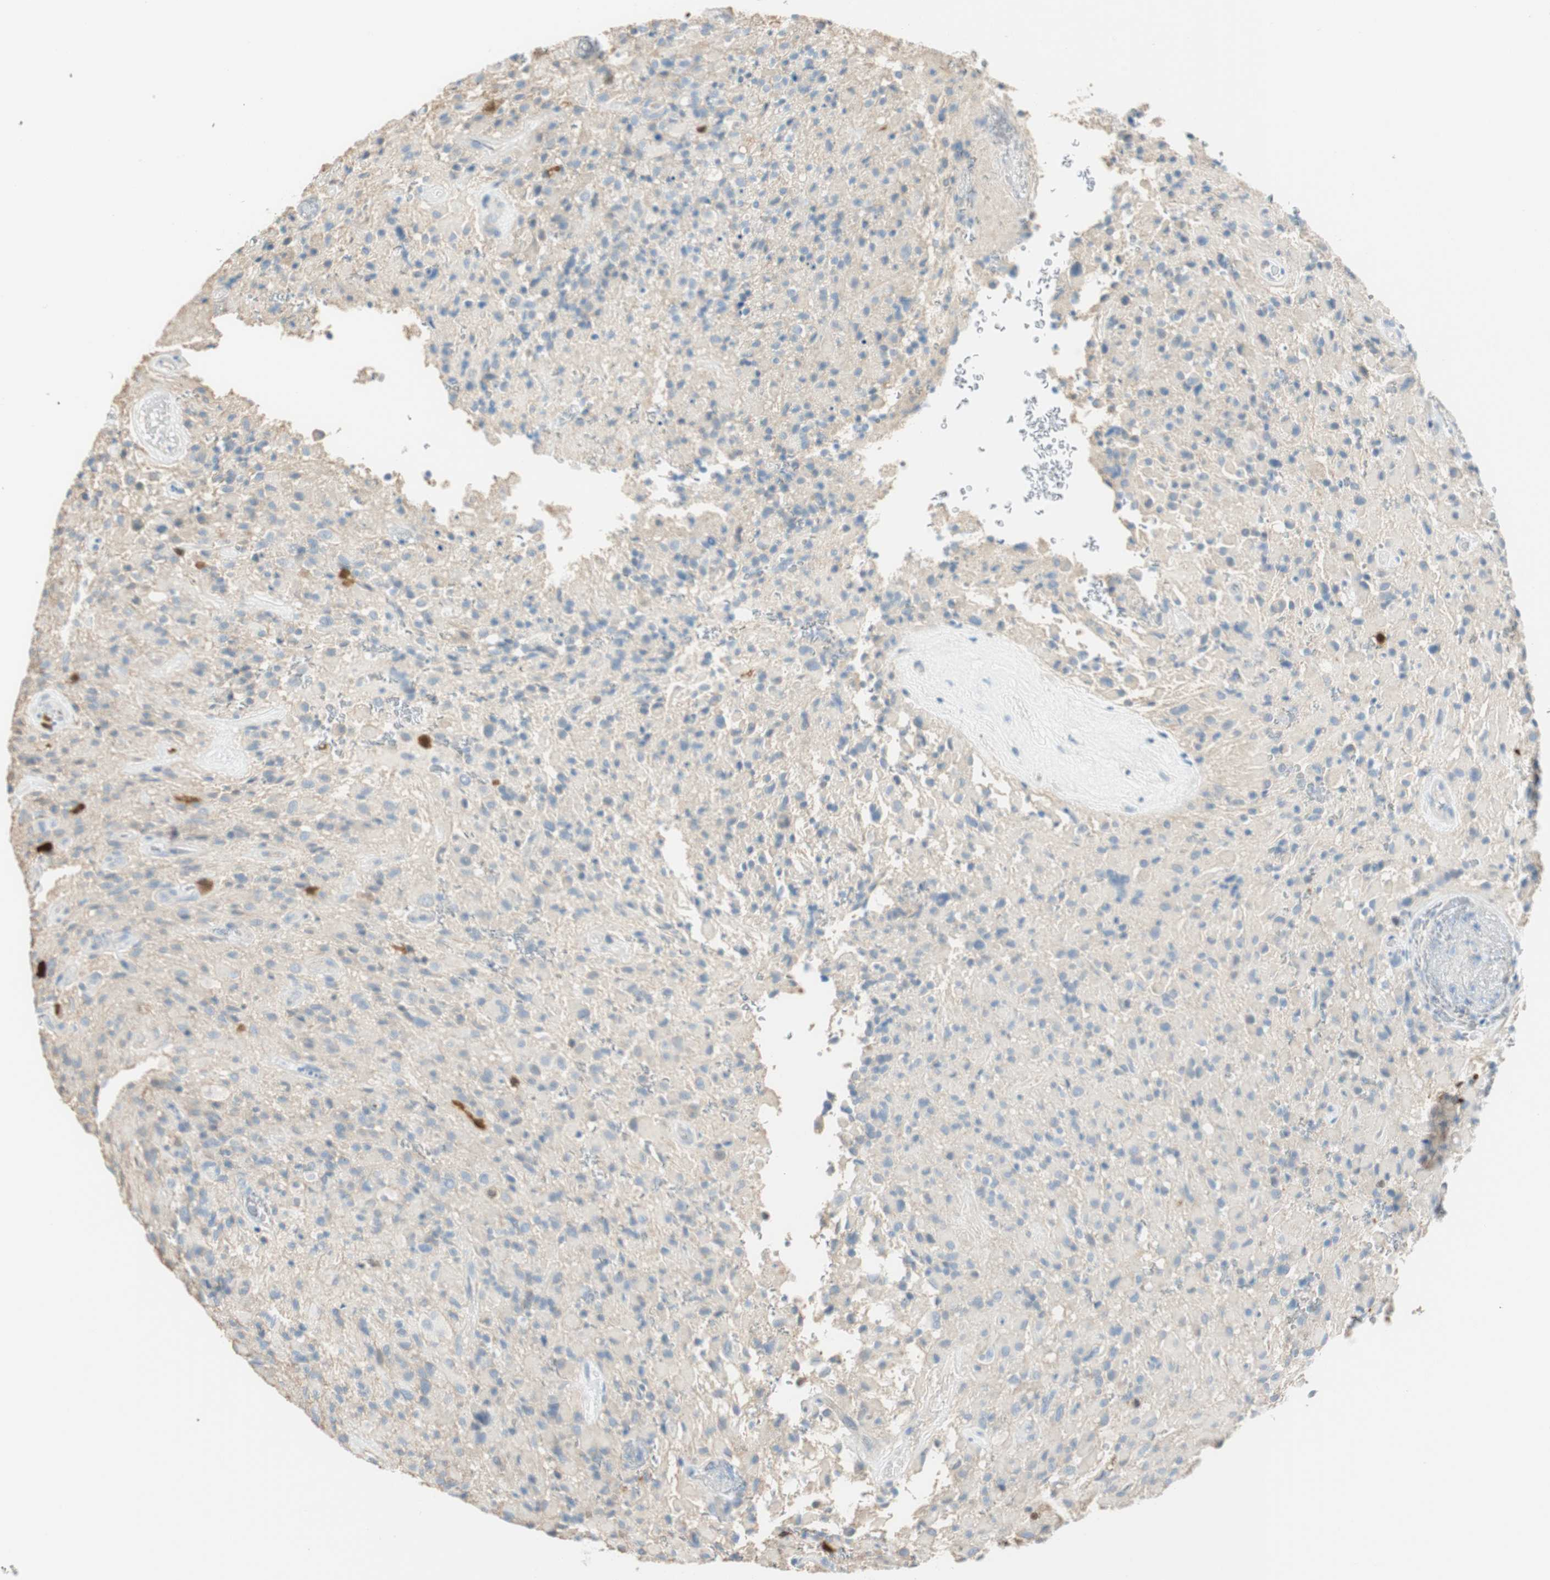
{"staining": {"intensity": "moderate", "quantity": "<25%", "location": "cytoplasmic/membranous"}, "tissue": "glioma", "cell_type": "Tumor cells", "image_type": "cancer", "snomed": [{"axis": "morphology", "description": "Glioma, malignant, High grade"}, {"axis": "topography", "description": "Brain"}], "caption": "An IHC histopathology image of neoplastic tissue is shown. Protein staining in brown shows moderate cytoplasmic/membranous positivity in glioma within tumor cells.", "gene": "PTTG1", "patient": {"sex": "male", "age": 71}}